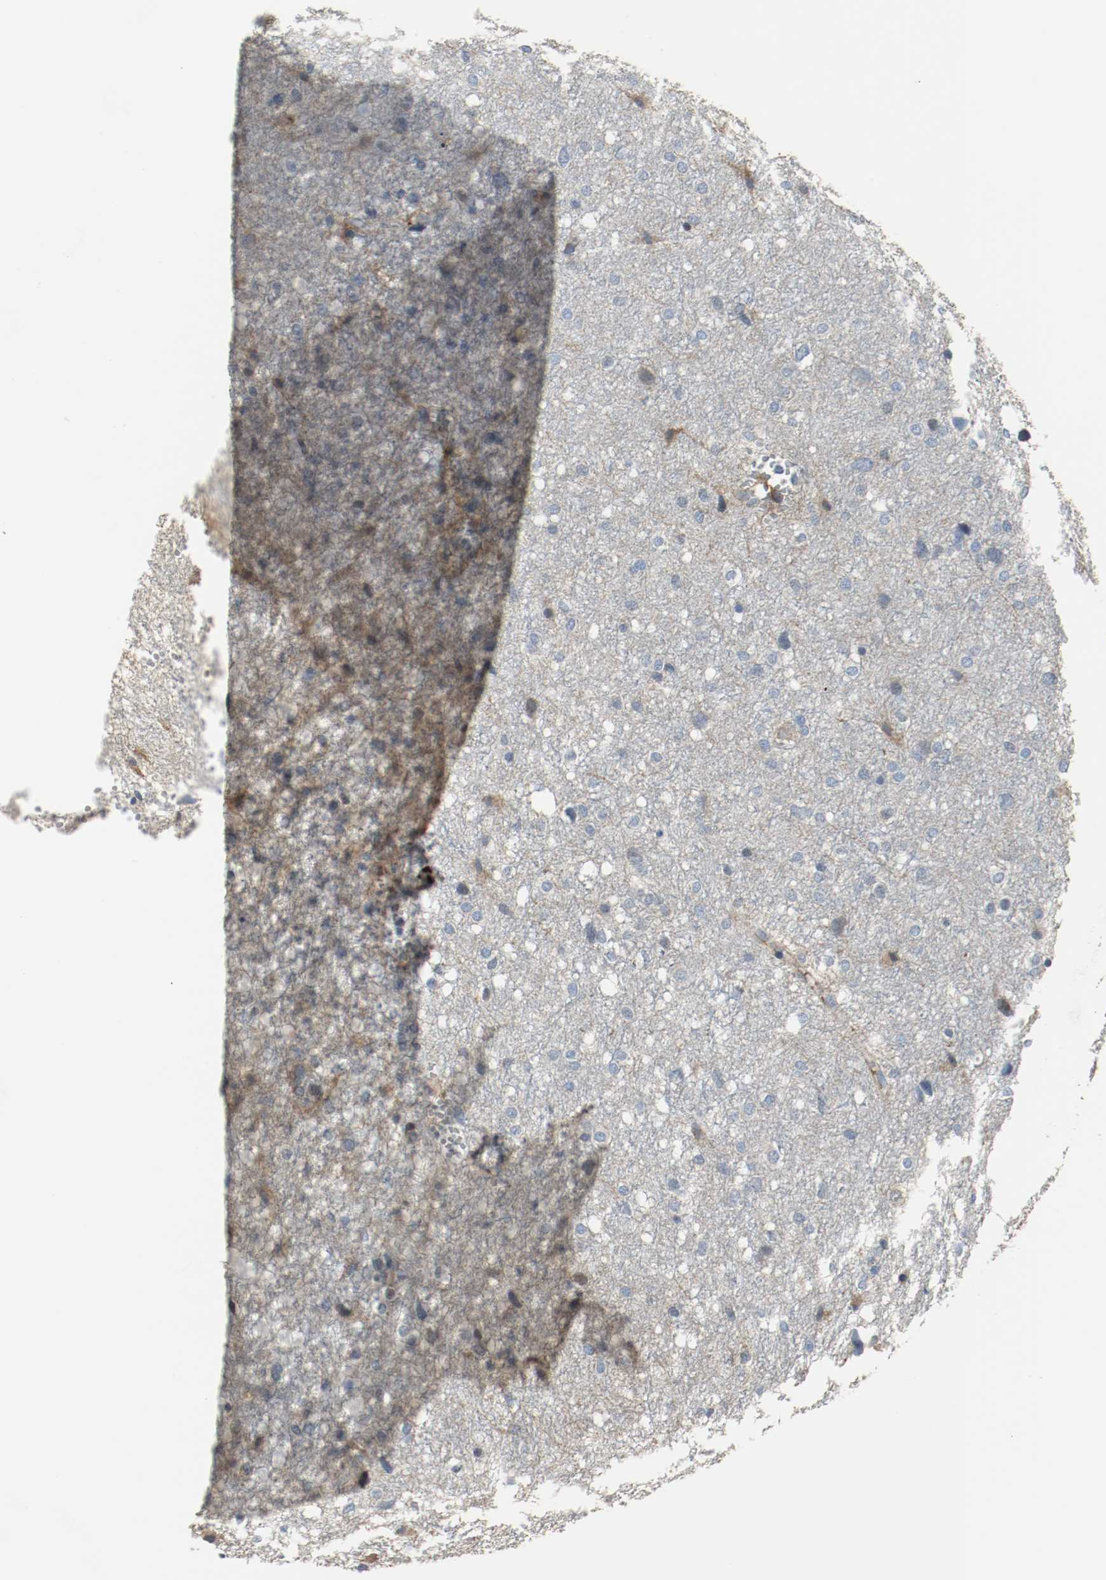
{"staining": {"intensity": "weak", "quantity": "<25%", "location": "cytoplasmic/membranous"}, "tissue": "glioma", "cell_type": "Tumor cells", "image_type": "cancer", "snomed": [{"axis": "morphology", "description": "Glioma, malignant, High grade"}, {"axis": "topography", "description": "Brain"}], "caption": "Immunohistochemistry (IHC) of high-grade glioma (malignant) shows no staining in tumor cells.", "gene": "BLK", "patient": {"sex": "female", "age": 59}}